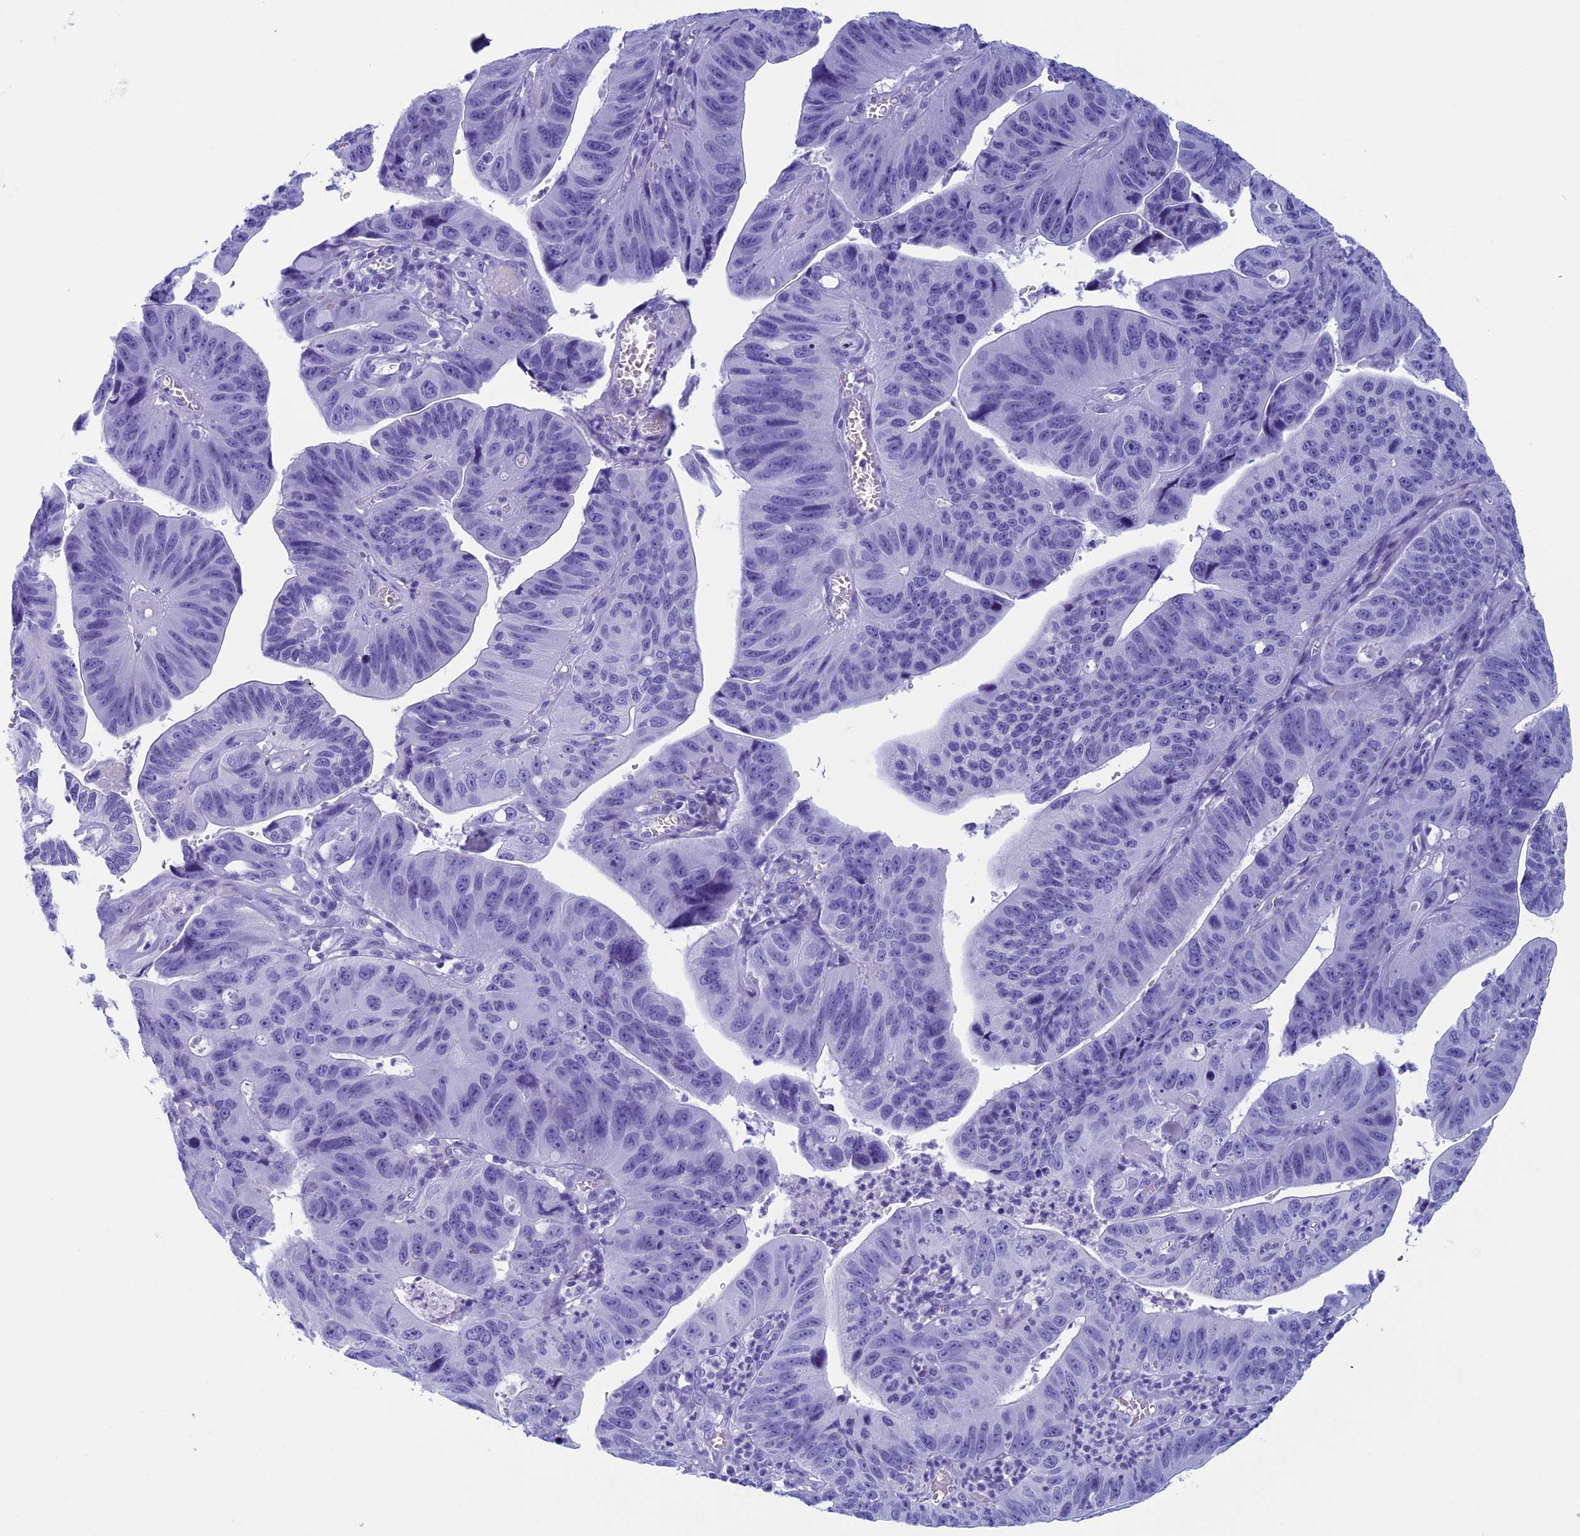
{"staining": {"intensity": "negative", "quantity": "none", "location": "none"}, "tissue": "stomach cancer", "cell_type": "Tumor cells", "image_type": "cancer", "snomed": [{"axis": "morphology", "description": "Adenocarcinoma, NOS"}, {"axis": "topography", "description": "Stomach"}], "caption": "Stomach adenocarcinoma stained for a protein using immunohistochemistry shows no expression tumor cells.", "gene": "FAM169A", "patient": {"sex": "male", "age": 59}}